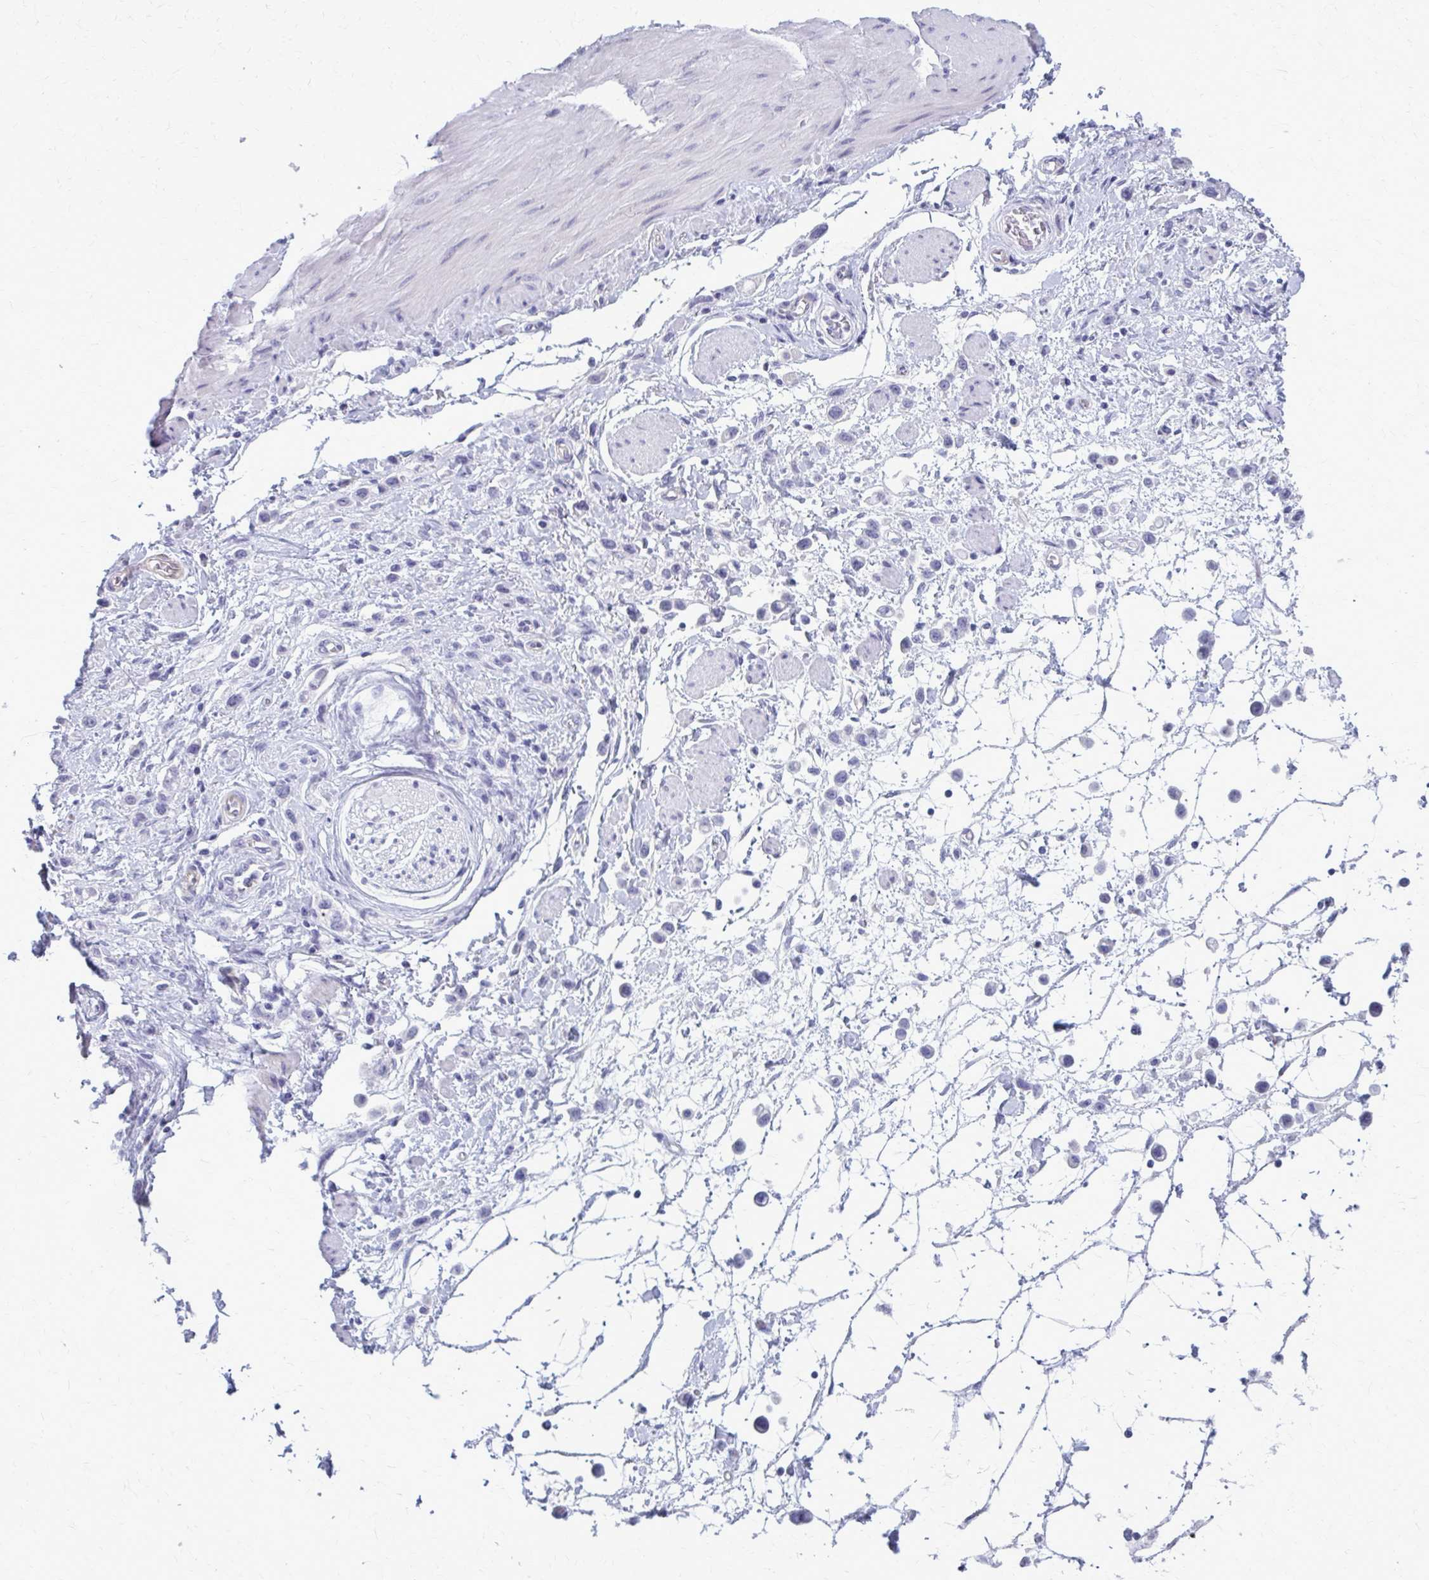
{"staining": {"intensity": "negative", "quantity": "none", "location": "none"}, "tissue": "stomach cancer", "cell_type": "Tumor cells", "image_type": "cancer", "snomed": [{"axis": "morphology", "description": "Adenocarcinoma, NOS"}, {"axis": "topography", "description": "Stomach"}], "caption": "High magnification brightfield microscopy of stomach cancer (adenocarcinoma) stained with DAB (3,3'-diaminobenzidine) (brown) and counterstained with hematoxylin (blue): tumor cells show no significant expression.", "gene": "CASQ2", "patient": {"sex": "female", "age": 65}}